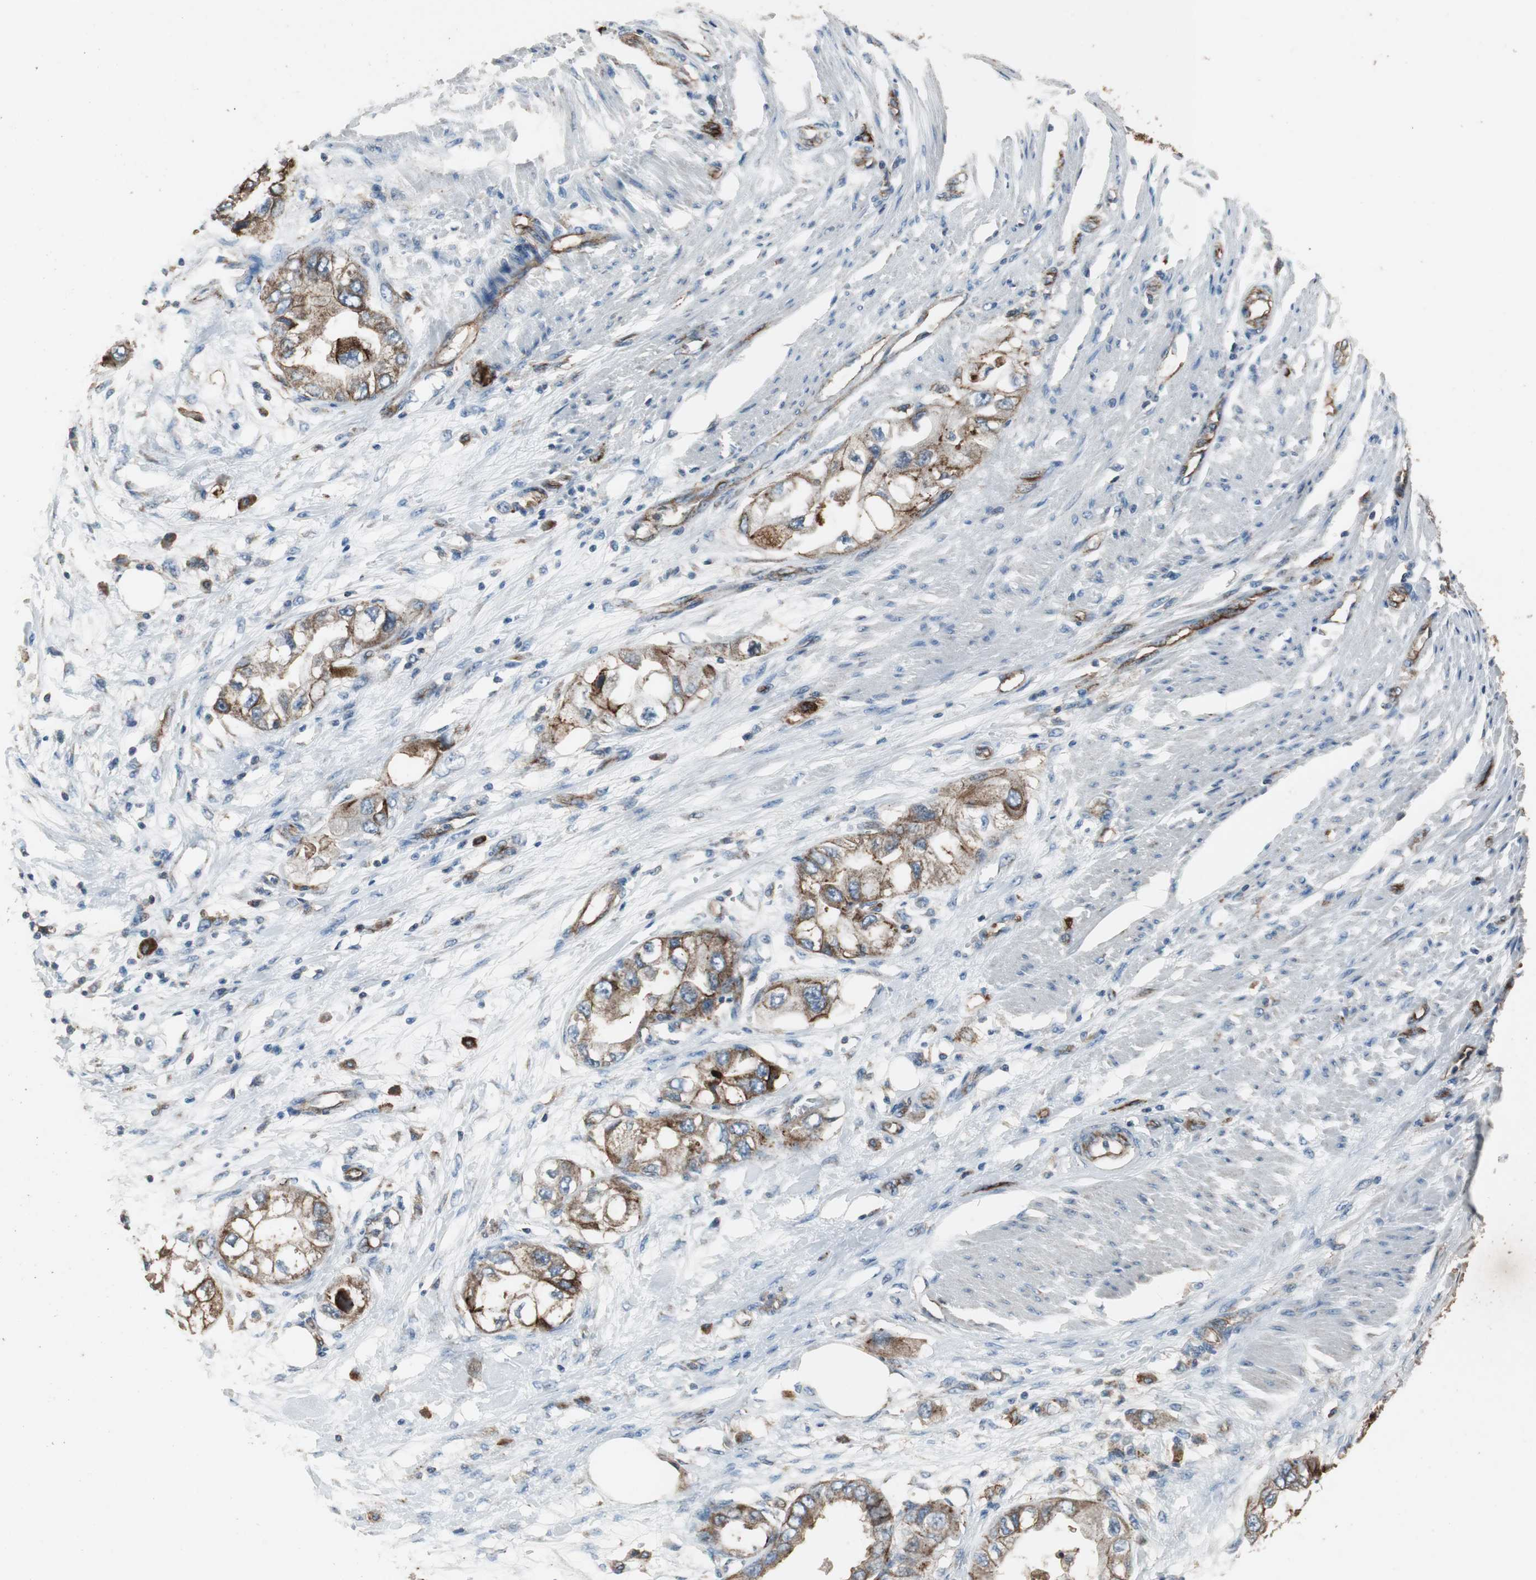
{"staining": {"intensity": "moderate", "quantity": ">75%", "location": "cytoplasmic/membranous"}, "tissue": "endometrial cancer", "cell_type": "Tumor cells", "image_type": "cancer", "snomed": [{"axis": "morphology", "description": "Adenocarcinoma, NOS"}, {"axis": "topography", "description": "Endometrium"}], "caption": "Tumor cells reveal moderate cytoplasmic/membranous positivity in about >75% of cells in adenocarcinoma (endometrial).", "gene": "F11R", "patient": {"sex": "female", "age": 67}}